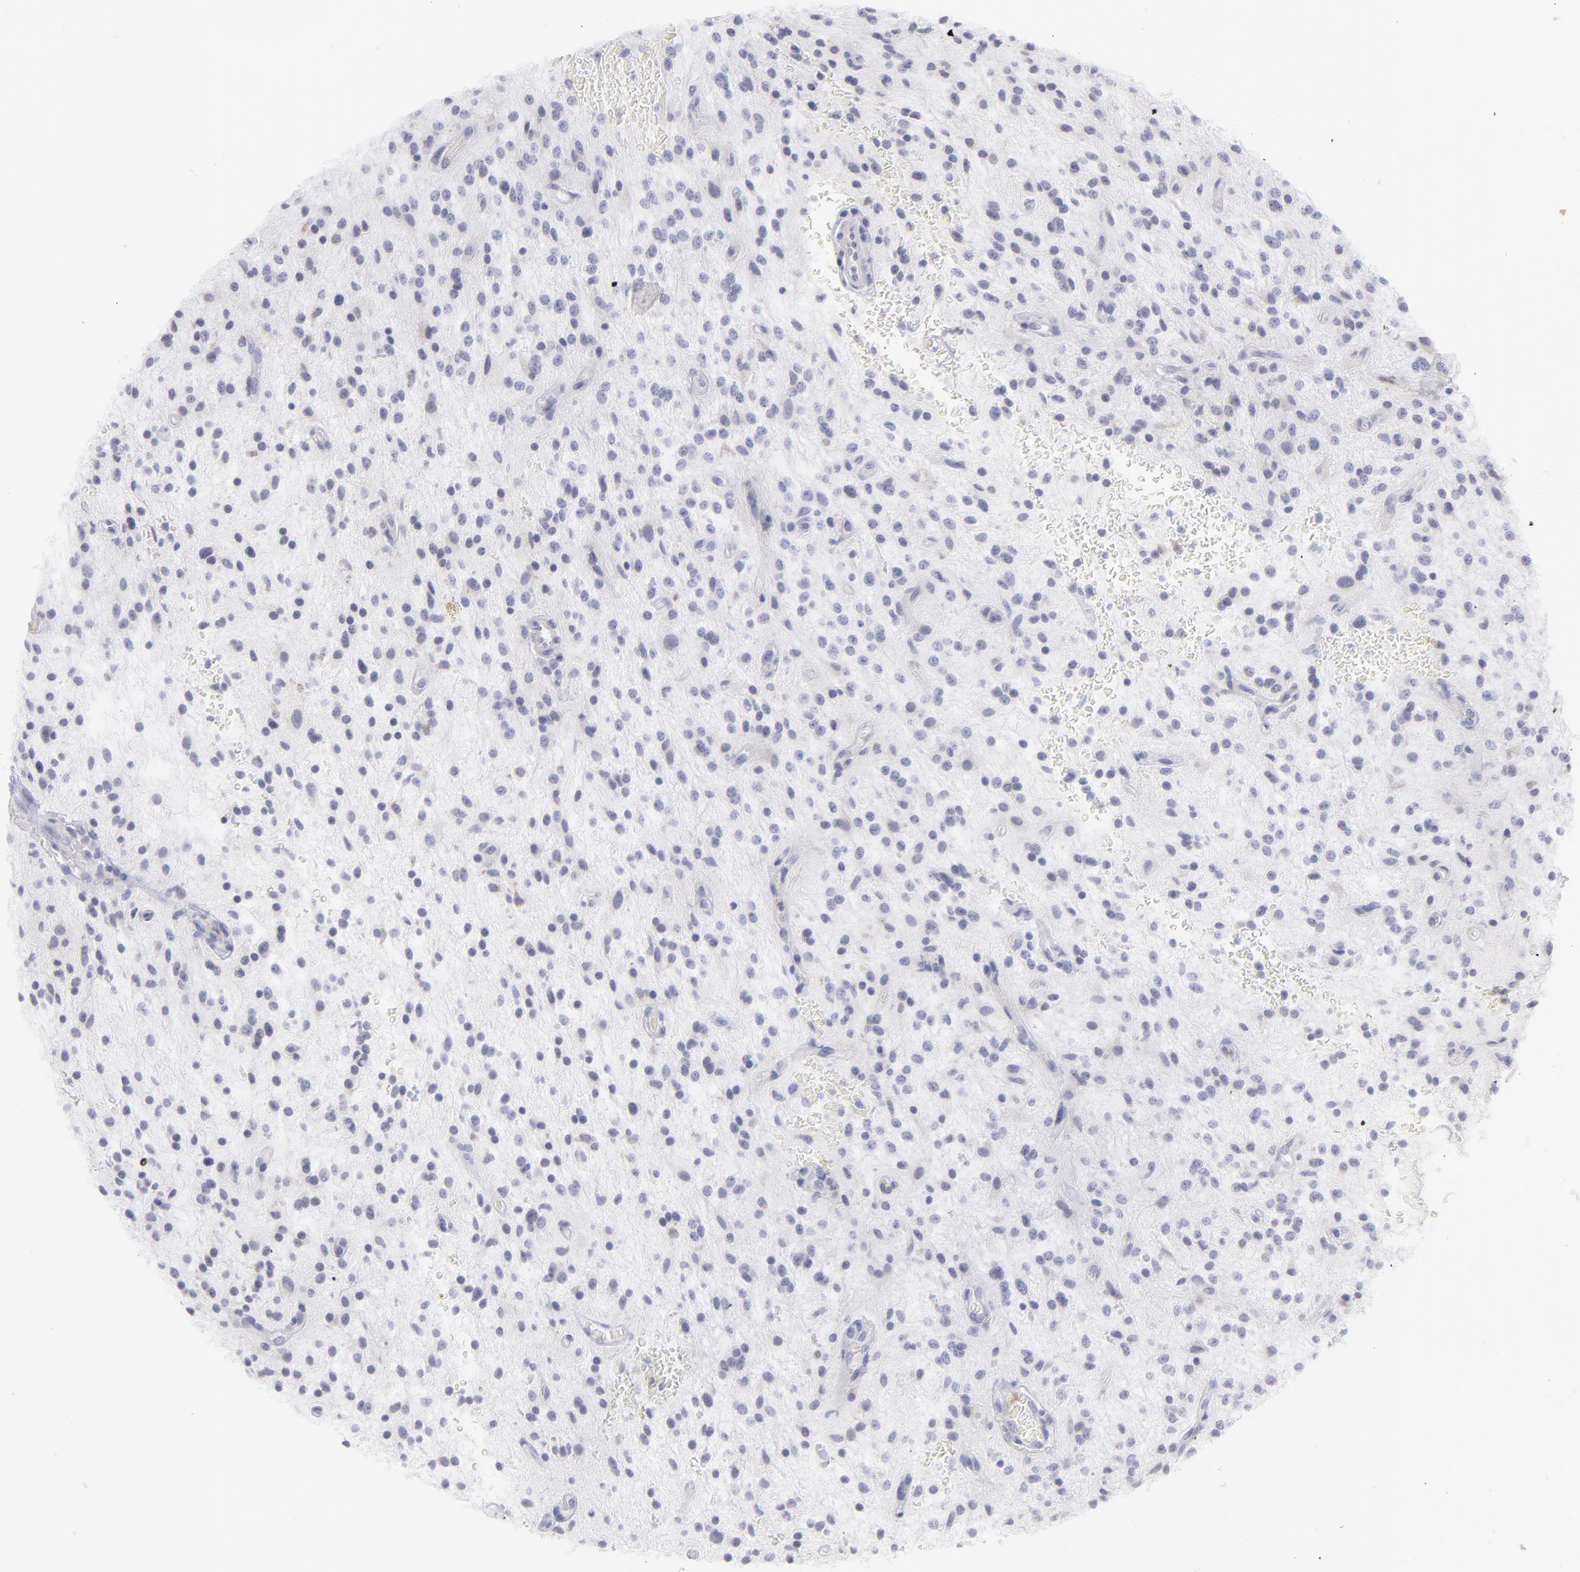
{"staining": {"intensity": "weak", "quantity": "<25%", "location": "cytoplasmic/membranous"}, "tissue": "glioma", "cell_type": "Tumor cells", "image_type": "cancer", "snomed": [{"axis": "morphology", "description": "Glioma, malignant, NOS"}, {"axis": "topography", "description": "Cerebellum"}], "caption": "Tumor cells are negative for brown protein staining in glioma. (DAB (3,3'-diaminobenzidine) IHC with hematoxylin counter stain).", "gene": "MTHFD2", "patient": {"sex": "female", "age": 10}}